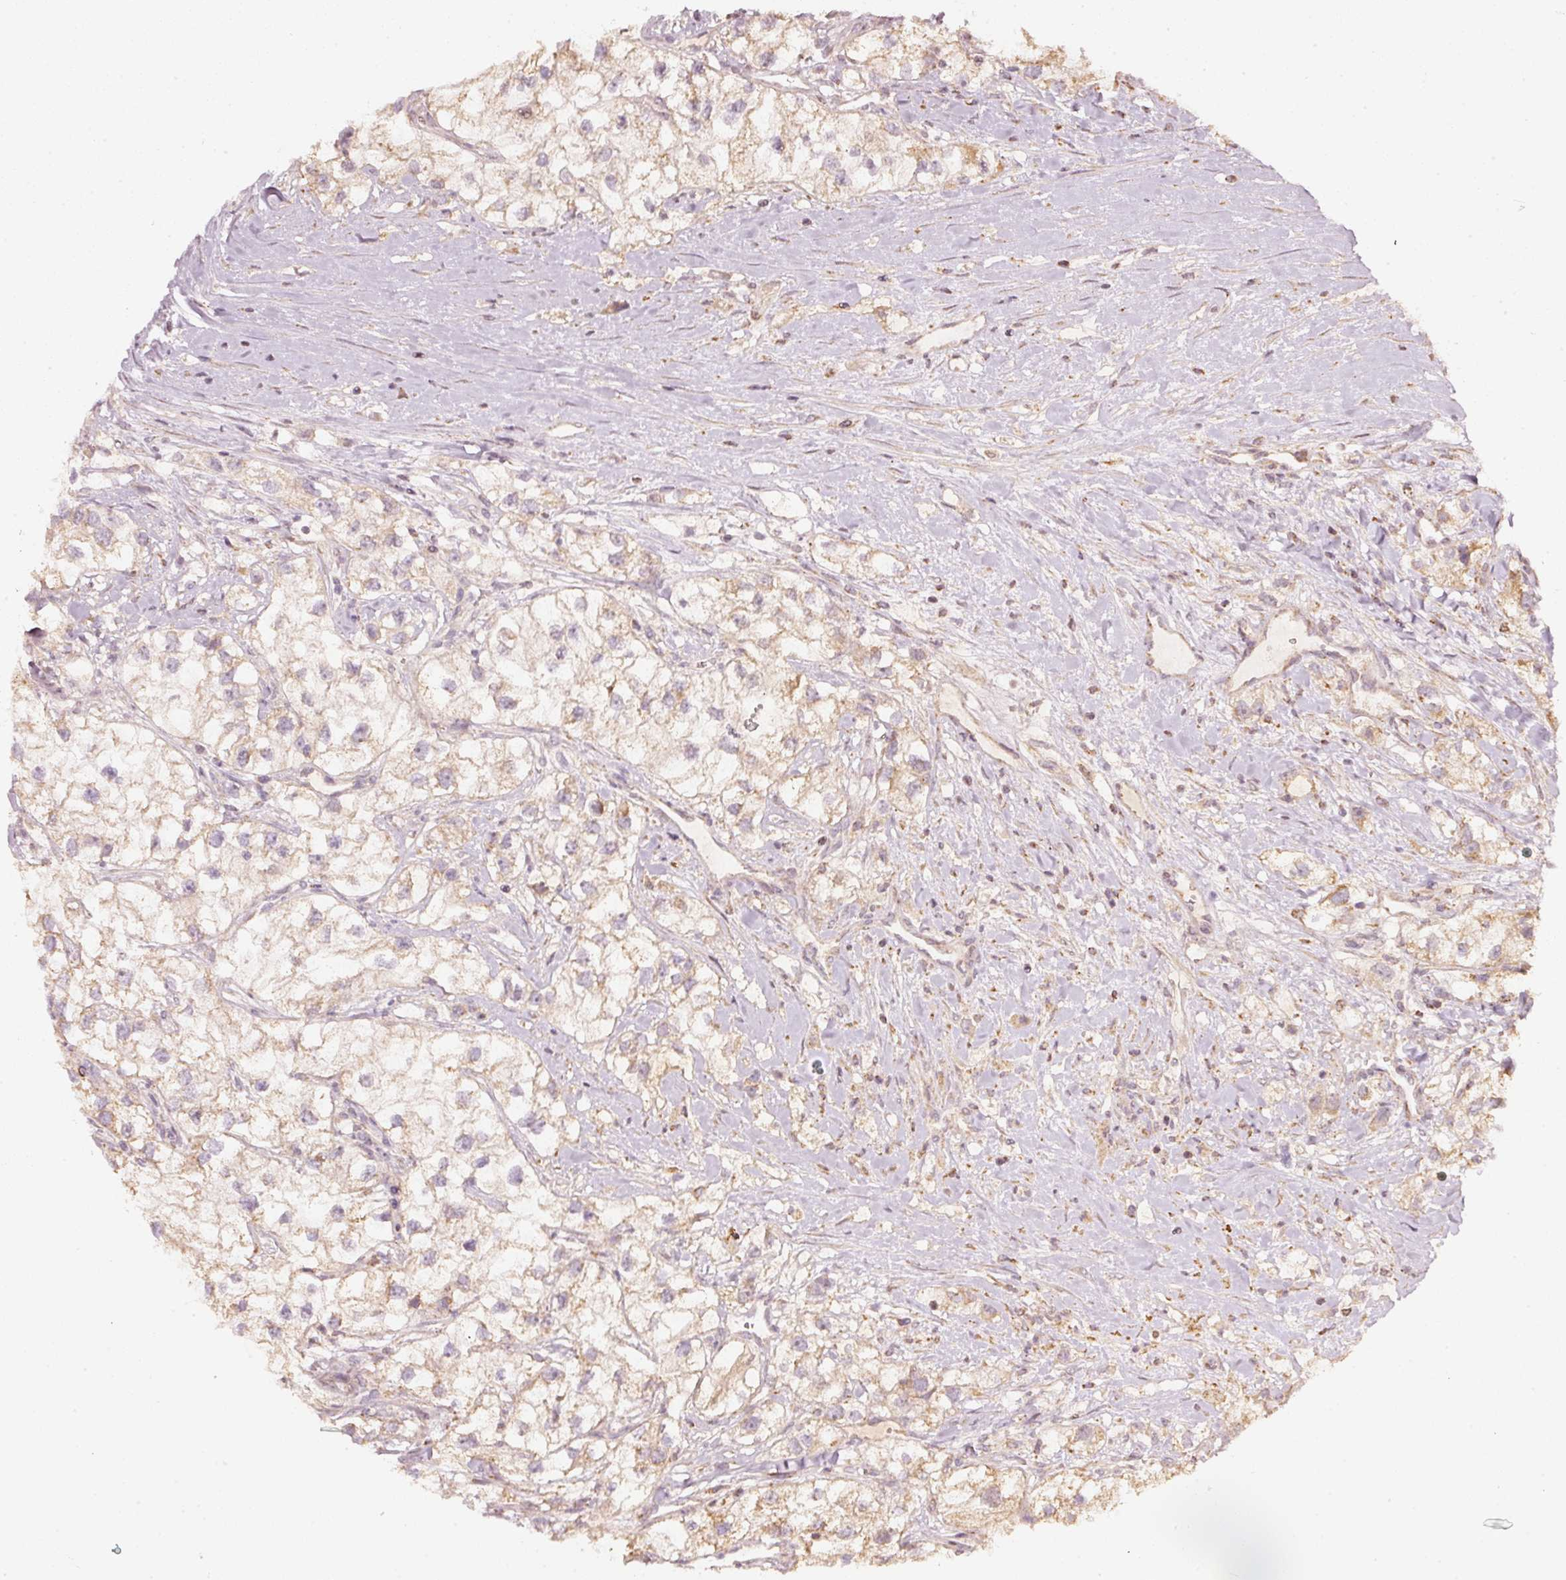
{"staining": {"intensity": "weak", "quantity": "25%-75%", "location": "cytoplasmic/membranous"}, "tissue": "renal cancer", "cell_type": "Tumor cells", "image_type": "cancer", "snomed": [{"axis": "morphology", "description": "Adenocarcinoma, NOS"}, {"axis": "topography", "description": "Kidney"}], "caption": "The photomicrograph demonstrates immunohistochemical staining of renal adenocarcinoma. There is weak cytoplasmic/membranous staining is appreciated in about 25%-75% of tumor cells.", "gene": "RAB35", "patient": {"sex": "male", "age": 59}}